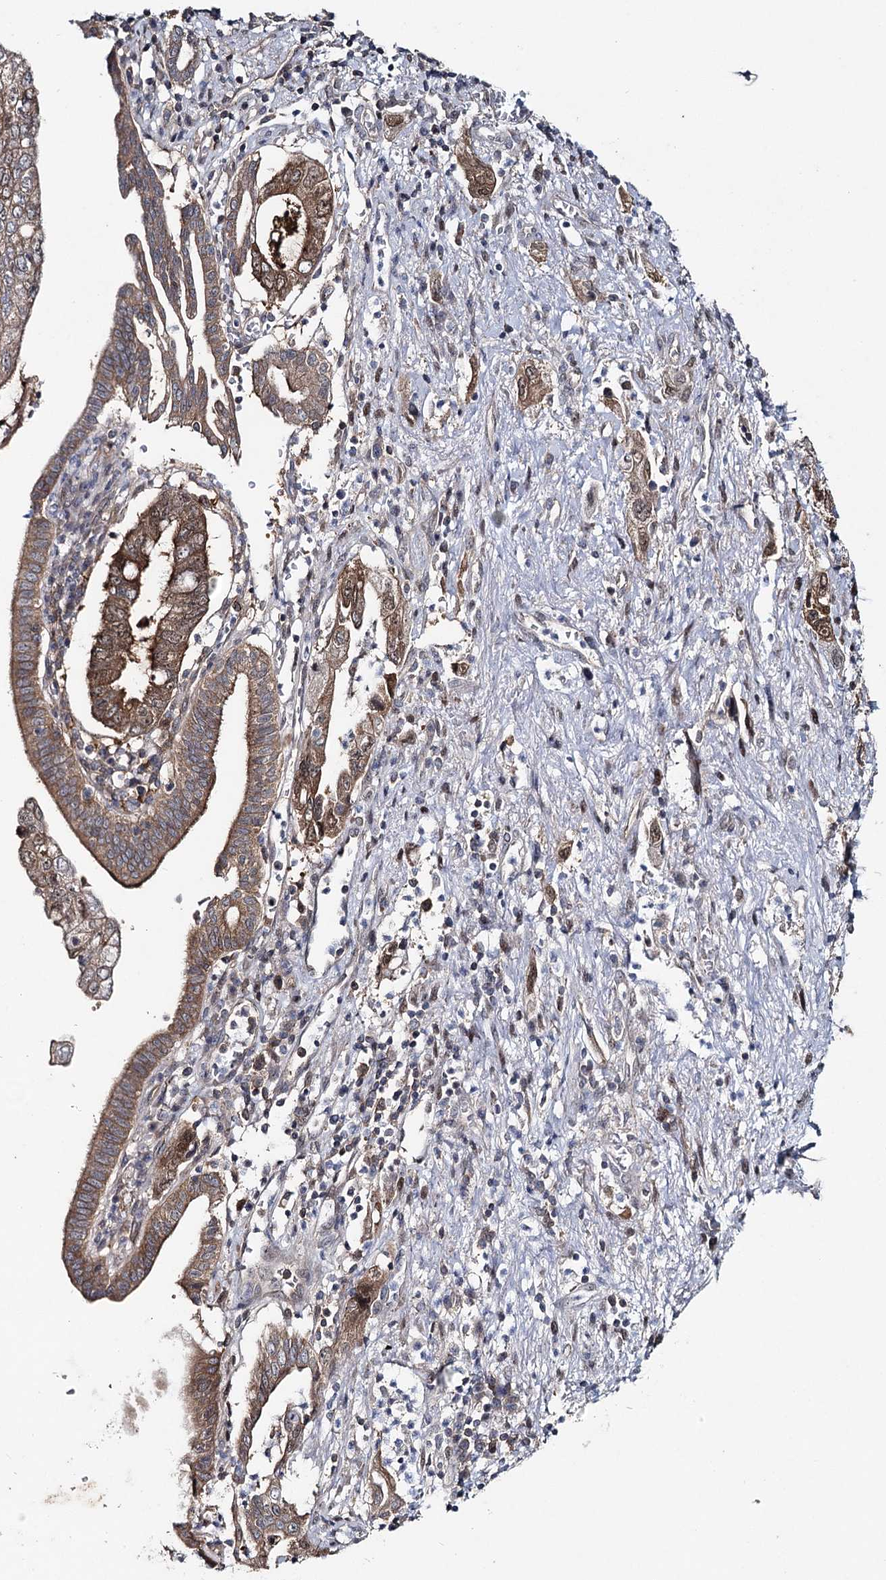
{"staining": {"intensity": "moderate", "quantity": ">75%", "location": "cytoplasmic/membranous,nuclear"}, "tissue": "pancreatic cancer", "cell_type": "Tumor cells", "image_type": "cancer", "snomed": [{"axis": "morphology", "description": "Adenocarcinoma, NOS"}, {"axis": "topography", "description": "Pancreas"}], "caption": "Immunohistochemistry (DAB (3,3'-diaminobenzidine)) staining of human pancreatic cancer (adenocarcinoma) reveals moderate cytoplasmic/membranous and nuclear protein positivity in approximately >75% of tumor cells.", "gene": "MAP3K13", "patient": {"sex": "female", "age": 73}}